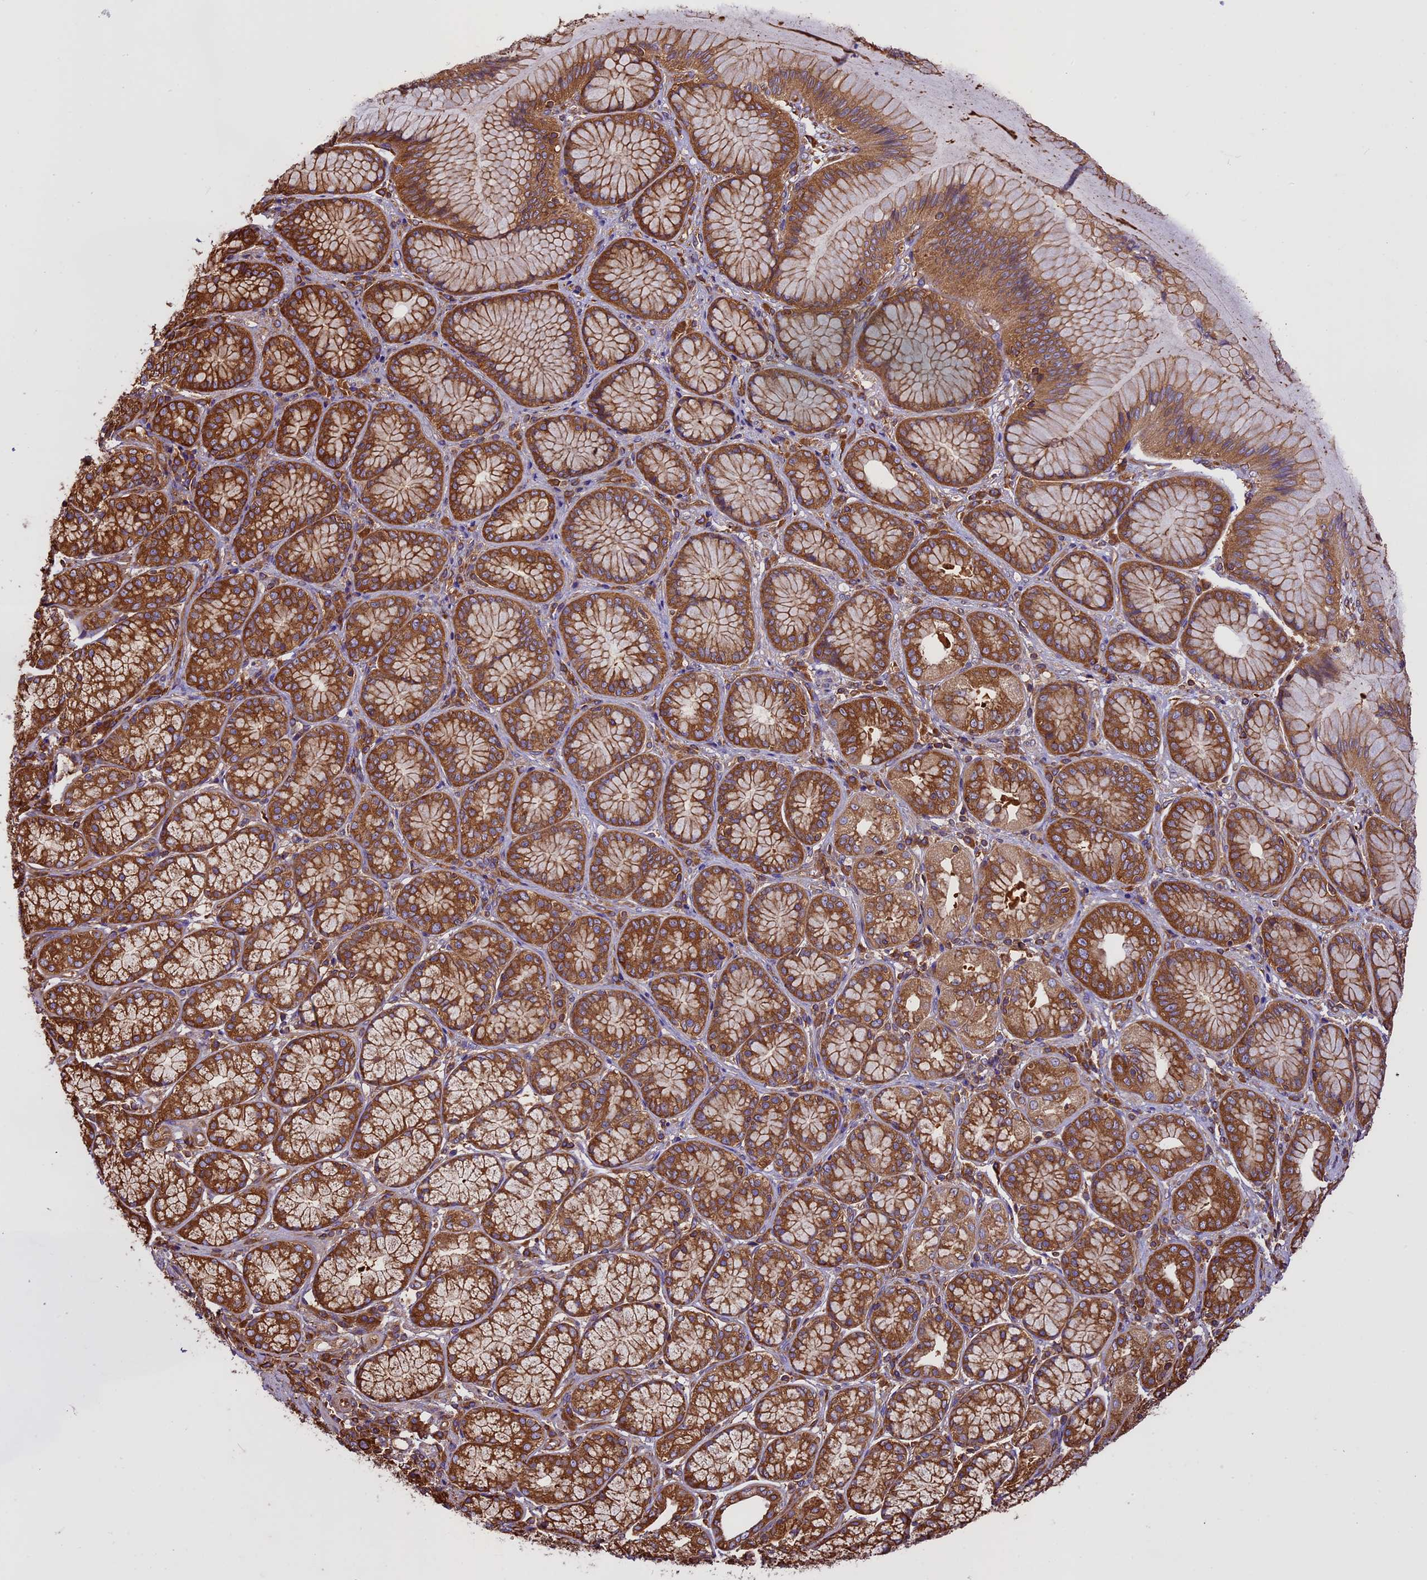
{"staining": {"intensity": "strong", "quantity": ">75%", "location": "cytoplasmic/membranous"}, "tissue": "stomach cancer", "cell_type": "Tumor cells", "image_type": "cancer", "snomed": [{"axis": "morphology", "description": "Adenocarcinoma, NOS"}, {"axis": "topography", "description": "Stomach"}], "caption": "Immunohistochemistry (IHC) staining of stomach cancer (adenocarcinoma), which demonstrates high levels of strong cytoplasmic/membranous positivity in about >75% of tumor cells indicating strong cytoplasmic/membranous protein staining. The staining was performed using DAB (3,3'-diaminobenzidine) (brown) for protein detection and nuclei were counterstained in hematoxylin (blue).", "gene": "KARS1", "patient": {"sex": "female", "age": 79}}